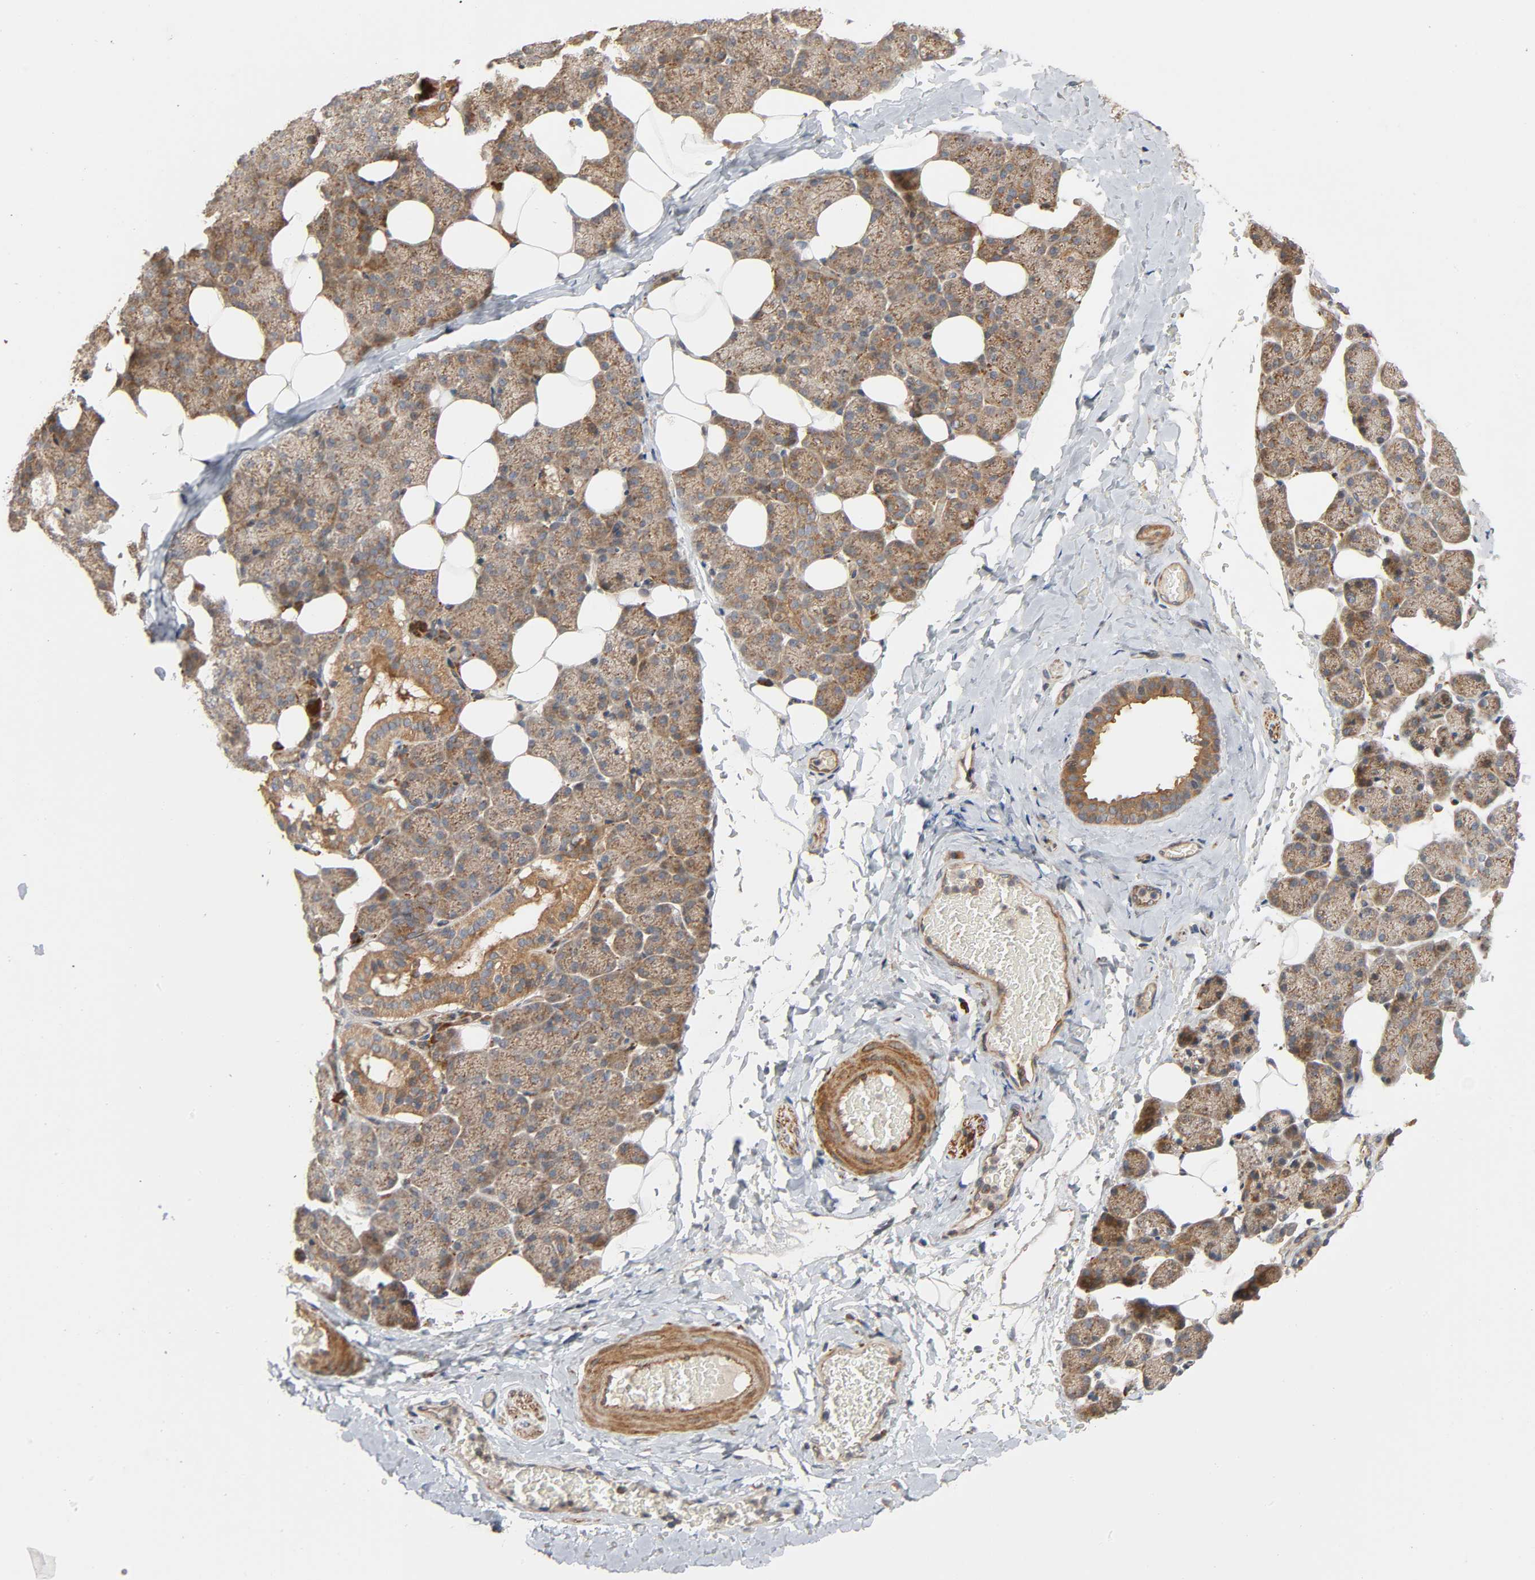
{"staining": {"intensity": "moderate", "quantity": ">75%", "location": "cytoplasmic/membranous"}, "tissue": "salivary gland", "cell_type": "Glandular cells", "image_type": "normal", "snomed": [{"axis": "morphology", "description": "Normal tissue, NOS"}, {"axis": "topography", "description": "Lymph node"}, {"axis": "topography", "description": "Salivary gland"}], "caption": "Protein expression analysis of unremarkable salivary gland demonstrates moderate cytoplasmic/membranous positivity in about >75% of glandular cells.", "gene": "SGSM1", "patient": {"sex": "male", "age": 8}}